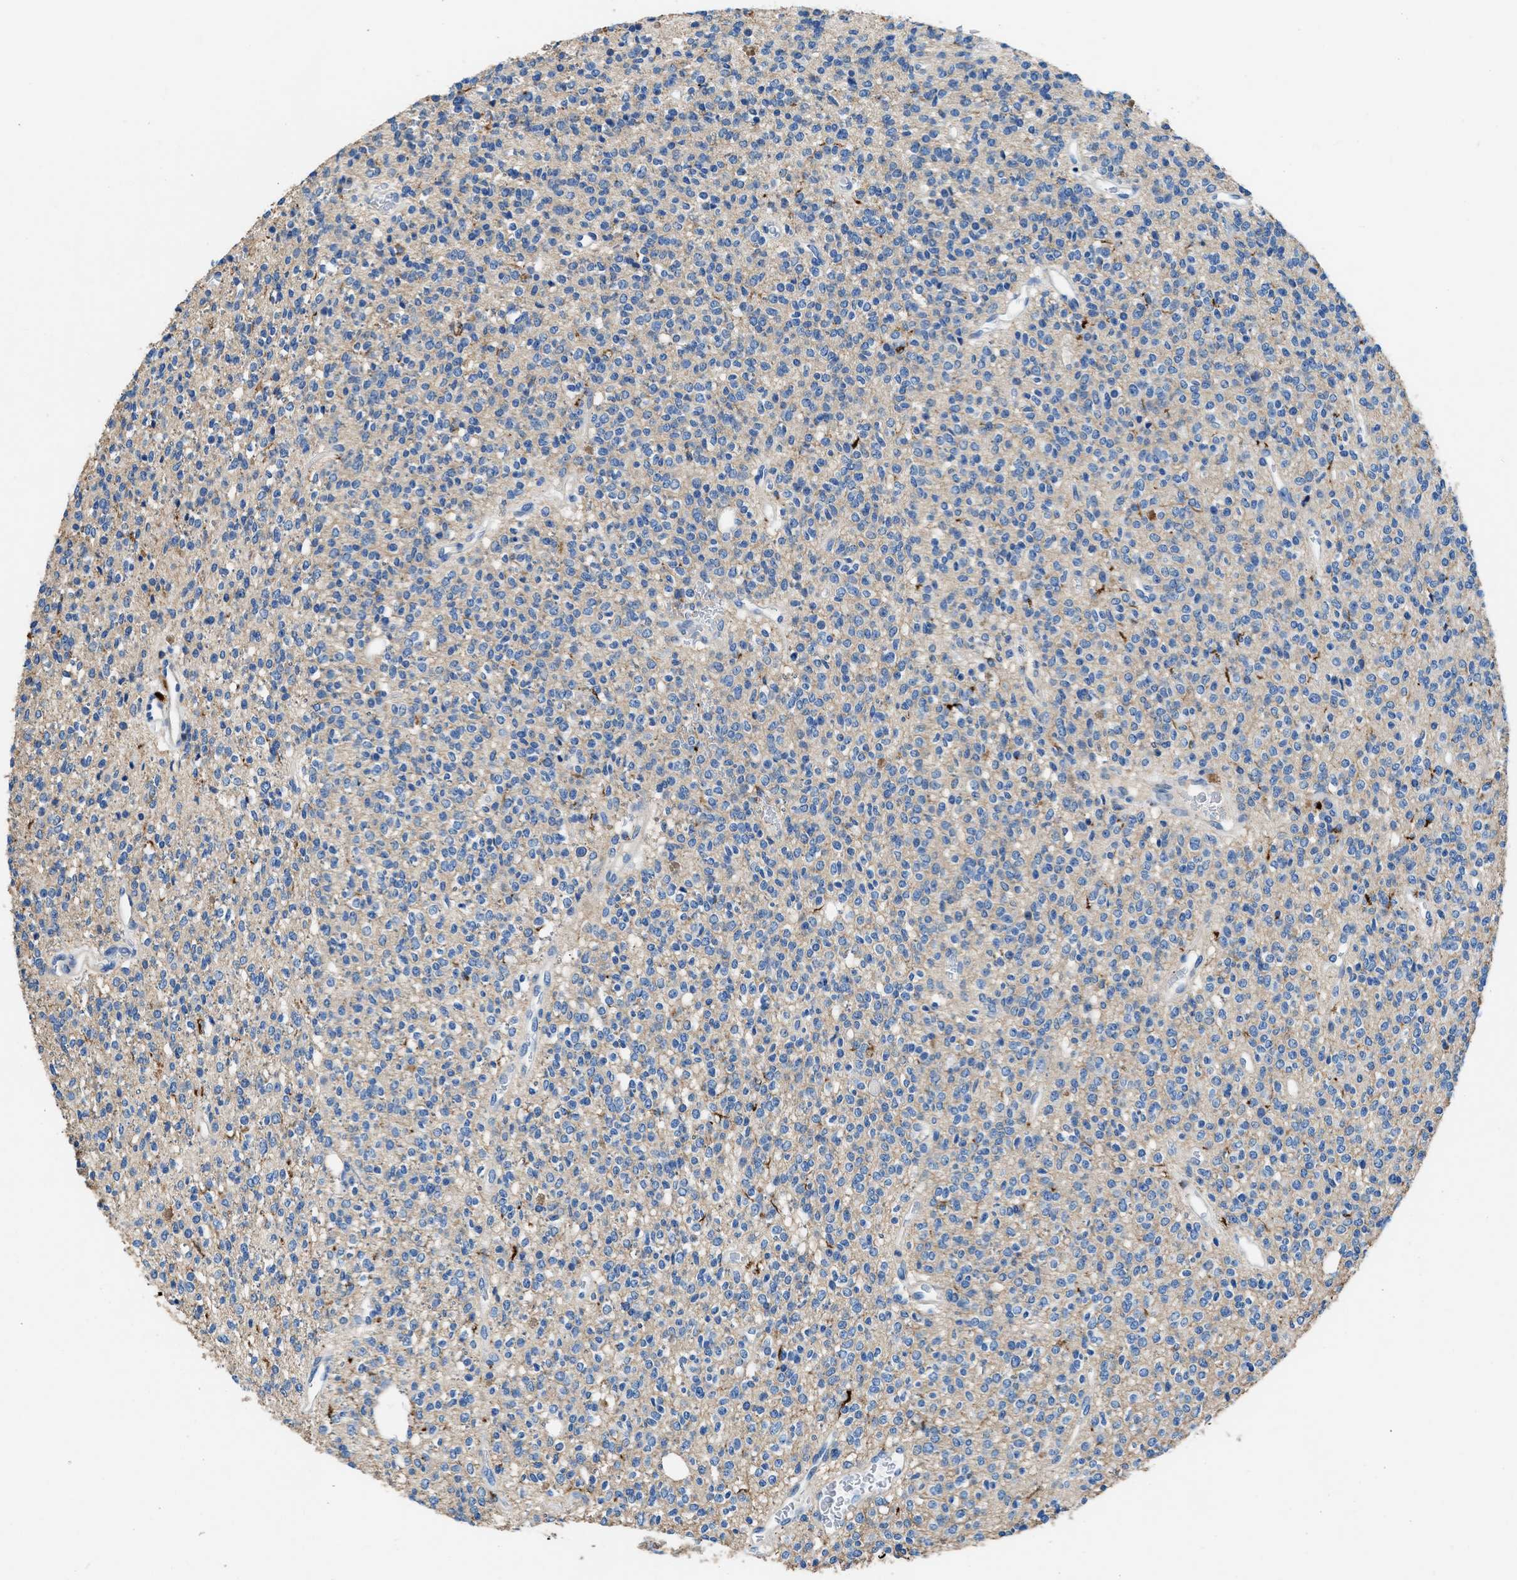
{"staining": {"intensity": "negative", "quantity": "none", "location": "none"}, "tissue": "glioma", "cell_type": "Tumor cells", "image_type": "cancer", "snomed": [{"axis": "morphology", "description": "Glioma, malignant, High grade"}, {"axis": "topography", "description": "Brain"}], "caption": "DAB immunohistochemical staining of human high-grade glioma (malignant) demonstrates no significant expression in tumor cells.", "gene": "KCNQ4", "patient": {"sex": "male", "age": 34}}